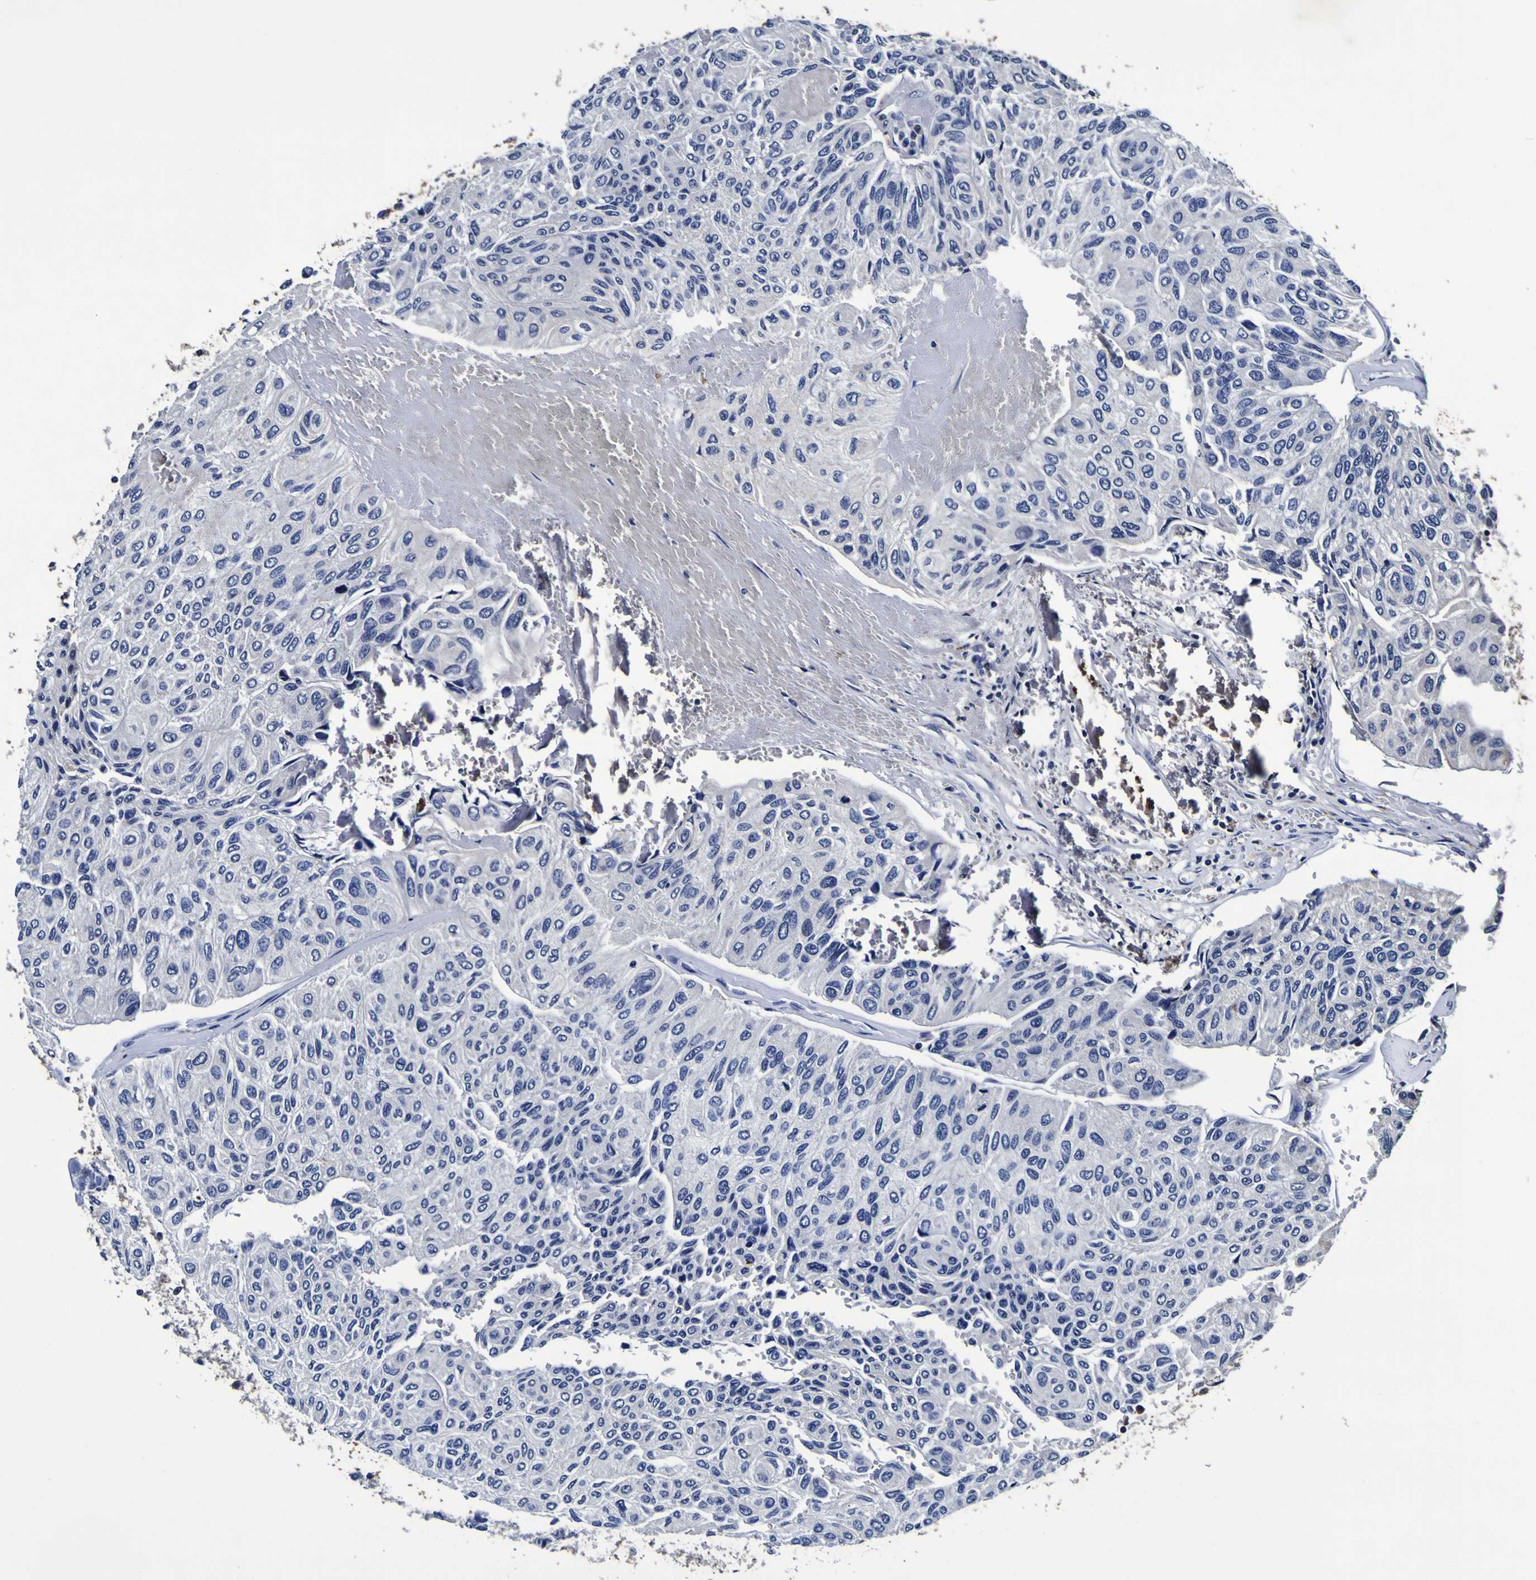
{"staining": {"intensity": "negative", "quantity": "none", "location": "none"}, "tissue": "urothelial cancer", "cell_type": "Tumor cells", "image_type": "cancer", "snomed": [{"axis": "morphology", "description": "Urothelial carcinoma, High grade"}, {"axis": "topography", "description": "Urinary bladder"}], "caption": "Human urothelial carcinoma (high-grade) stained for a protein using immunohistochemistry (IHC) shows no expression in tumor cells.", "gene": "PANK4", "patient": {"sex": "male", "age": 66}}